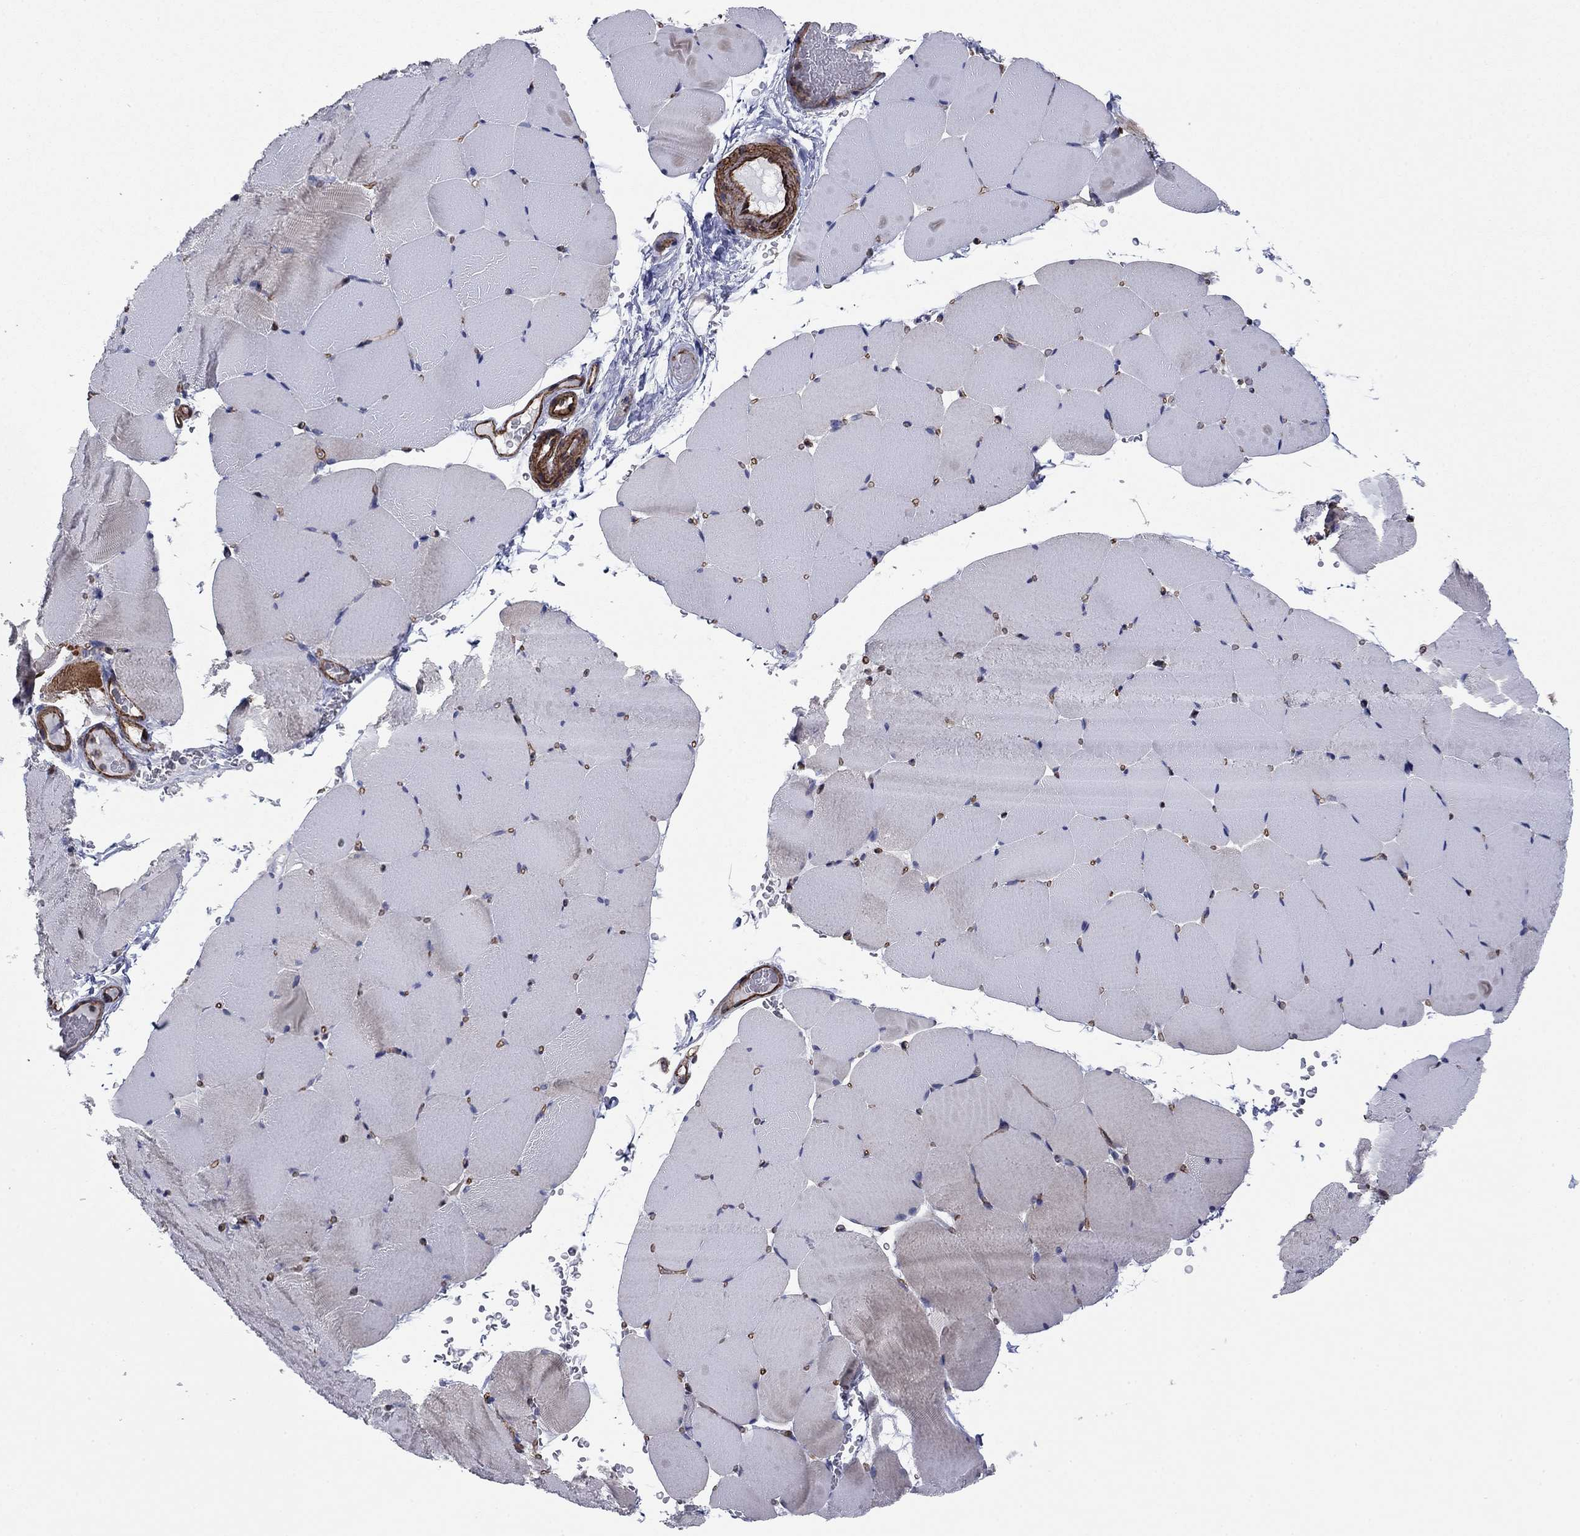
{"staining": {"intensity": "negative", "quantity": "none", "location": "none"}, "tissue": "skeletal muscle", "cell_type": "Myocytes", "image_type": "normal", "snomed": [{"axis": "morphology", "description": "Normal tissue, NOS"}, {"axis": "topography", "description": "Skeletal muscle"}], "caption": "This histopathology image is of unremarkable skeletal muscle stained with IHC to label a protein in brown with the nuclei are counter-stained blue. There is no positivity in myocytes.", "gene": "PSD4", "patient": {"sex": "female", "age": 37}}